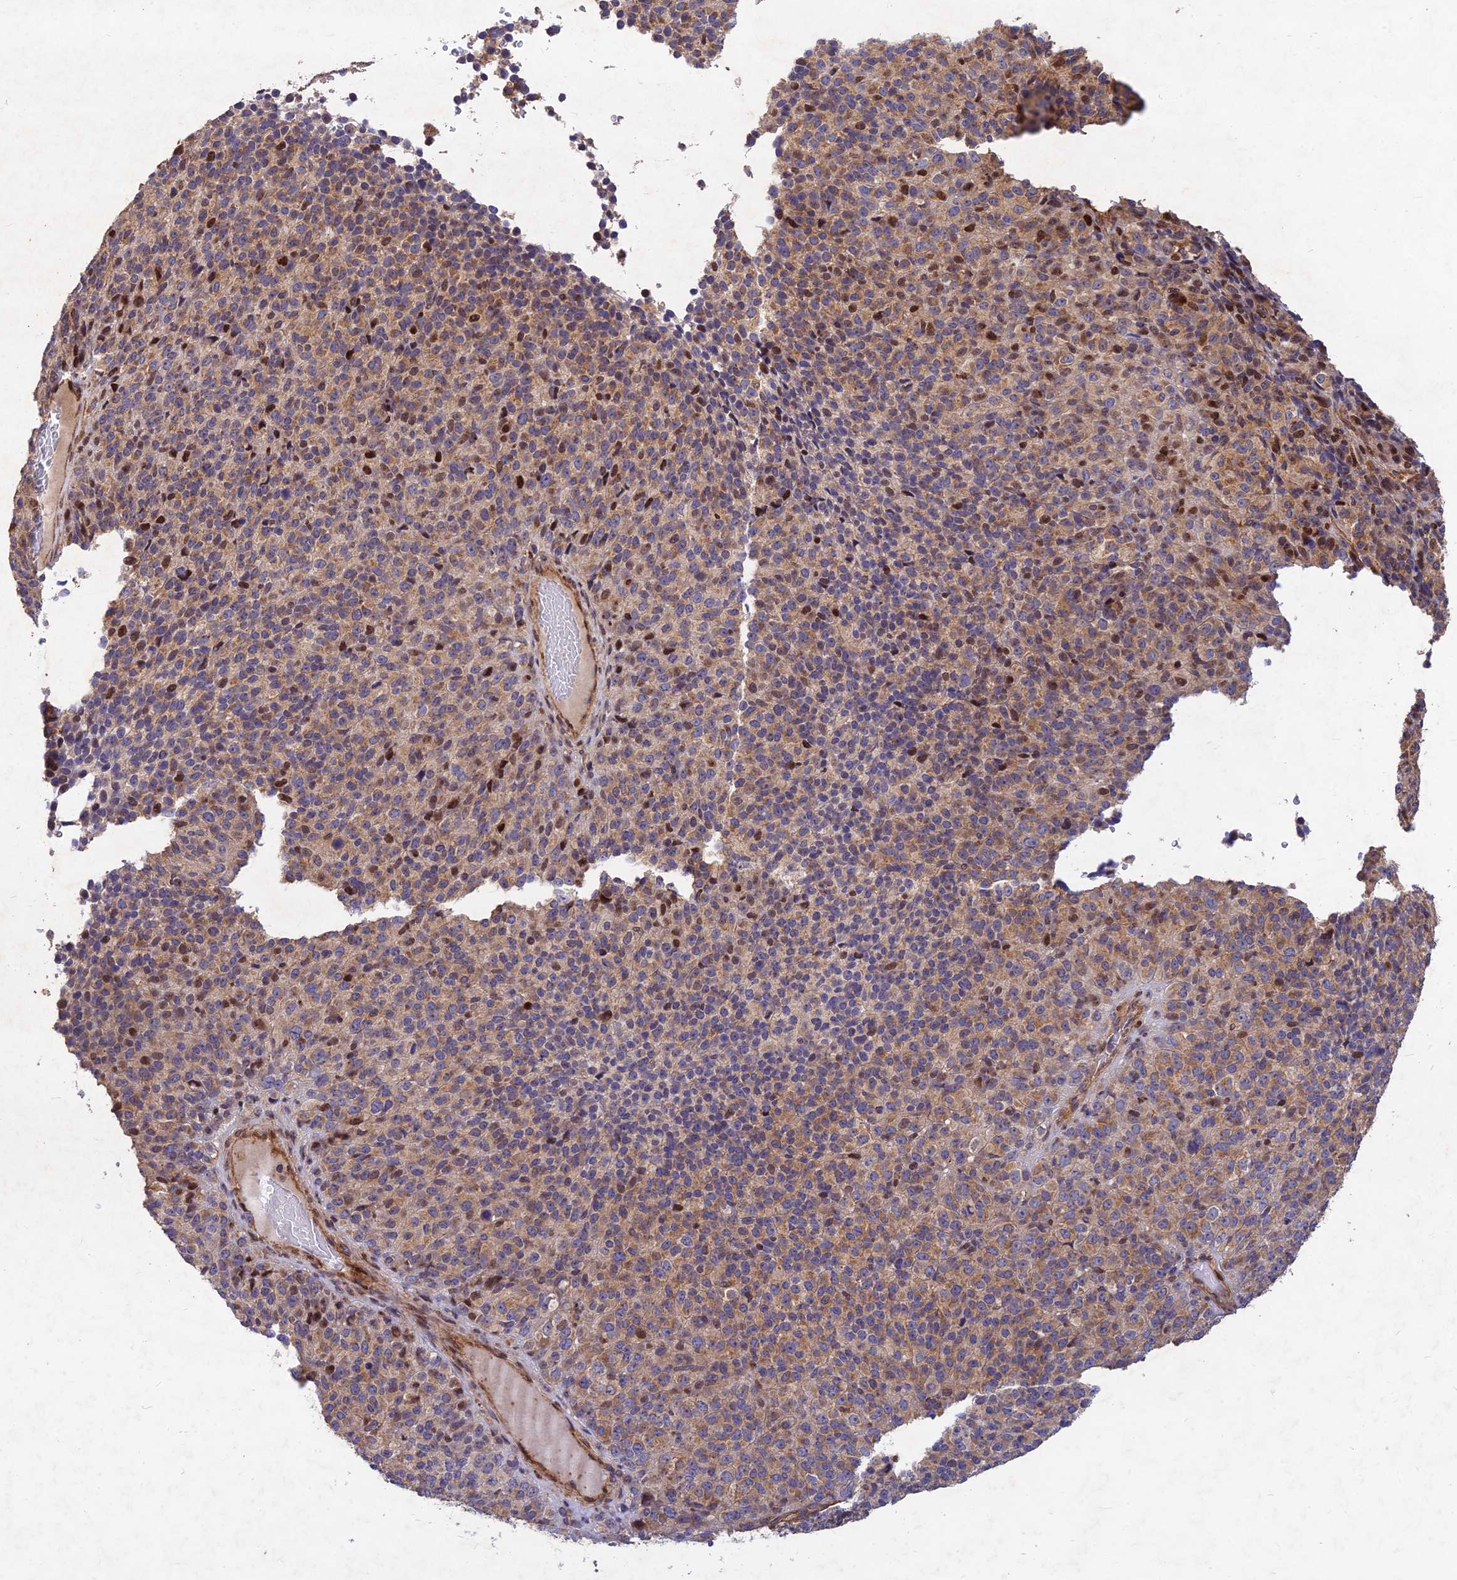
{"staining": {"intensity": "moderate", "quantity": "<25%", "location": "nuclear"}, "tissue": "melanoma", "cell_type": "Tumor cells", "image_type": "cancer", "snomed": [{"axis": "morphology", "description": "Malignant melanoma, Metastatic site"}, {"axis": "topography", "description": "Brain"}], "caption": "Immunohistochemical staining of human malignant melanoma (metastatic site) exhibits low levels of moderate nuclear expression in approximately <25% of tumor cells. (DAB (3,3'-diaminobenzidine) IHC, brown staining for protein, blue staining for nuclei).", "gene": "RELCH", "patient": {"sex": "female", "age": 56}}